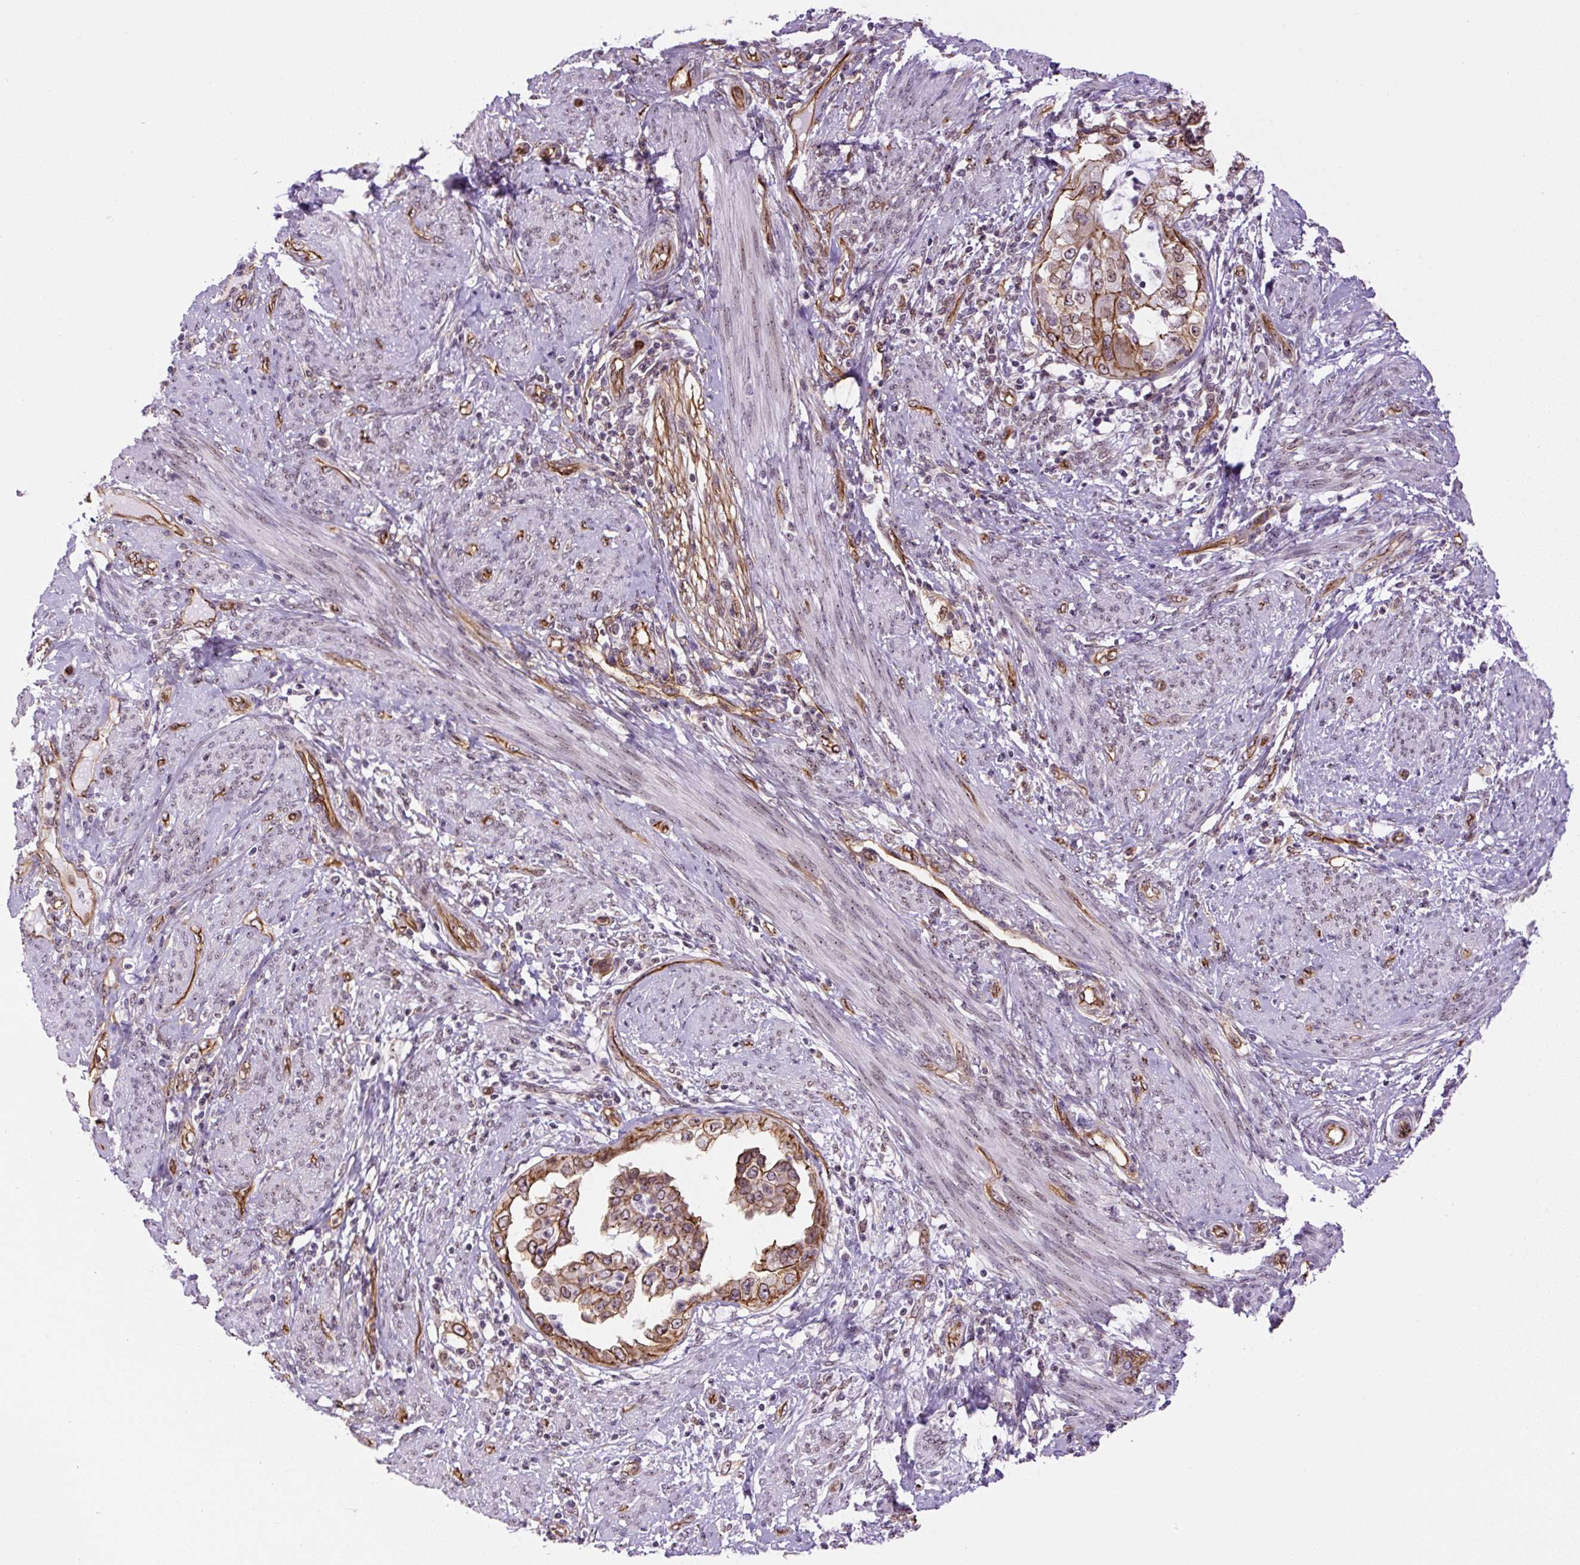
{"staining": {"intensity": "moderate", "quantity": ">75%", "location": "cytoplasmic/membranous,nuclear"}, "tissue": "endometrial cancer", "cell_type": "Tumor cells", "image_type": "cancer", "snomed": [{"axis": "morphology", "description": "Adenocarcinoma, NOS"}, {"axis": "topography", "description": "Endometrium"}], "caption": "Immunohistochemistry (IHC) histopathology image of neoplastic tissue: endometrial adenocarcinoma stained using IHC demonstrates medium levels of moderate protein expression localized specifically in the cytoplasmic/membranous and nuclear of tumor cells, appearing as a cytoplasmic/membranous and nuclear brown color.", "gene": "MYO5C", "patient": {"sex": "female", "age": 85}}